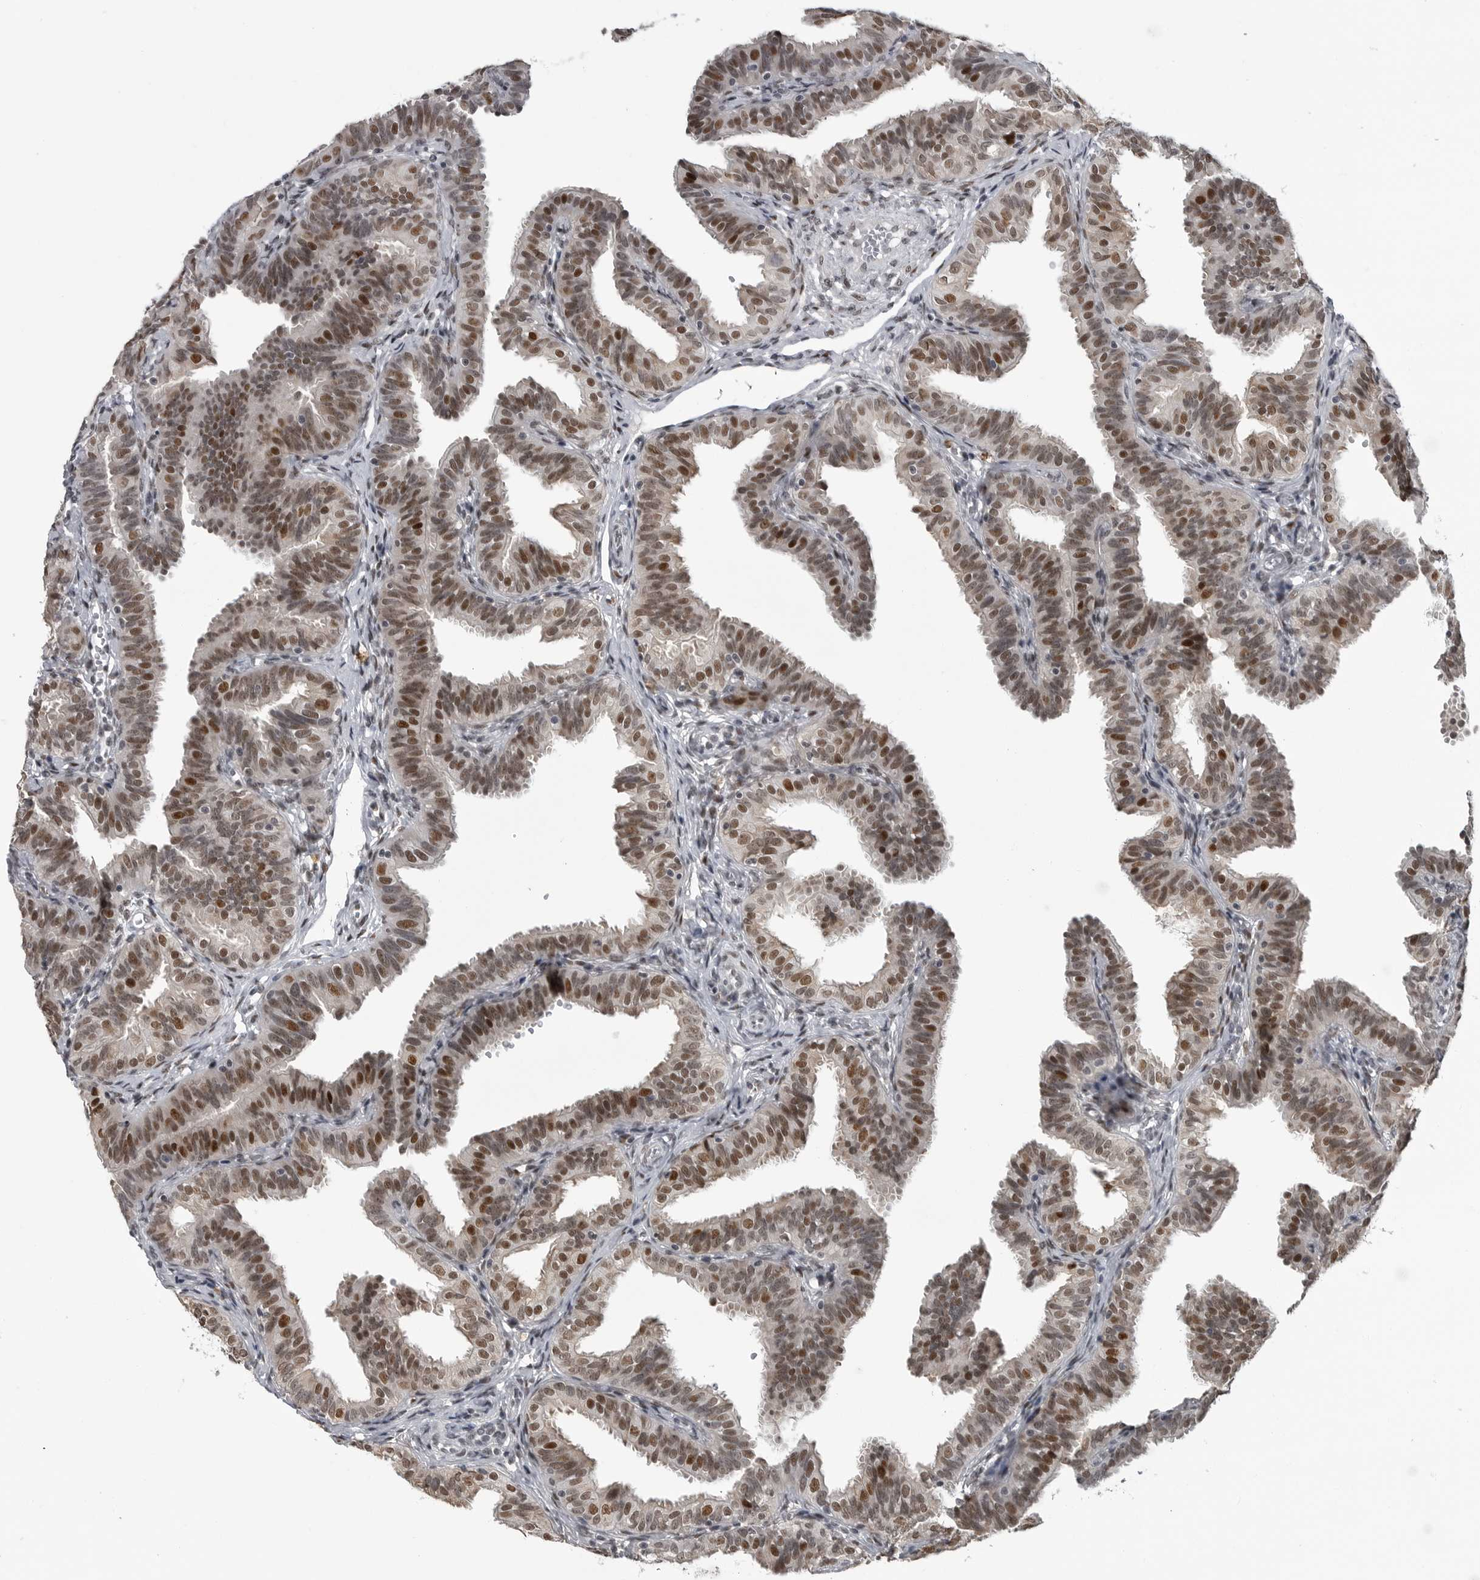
{"staining": {"intensity": "strong", "quantity": ">75%", "location": "nuclear"}, "tissue": "fallopian tube", "cell_type": "Glandular cells", "image_type": "normal", "snomed": [{"axis": "morphology", "description": "Normal tissue, NOS"}, {"axis": "topography", "description": "Fallopian tube"}], "caption": "High-power microscopy captured an immunohistochemistry image of unremarkable fallopian tube, revealing strong nuclear expression in approximately >75% of glandular cells.", "gene": "C8orf58", "patient": {"sex": "female", "age": 35}}